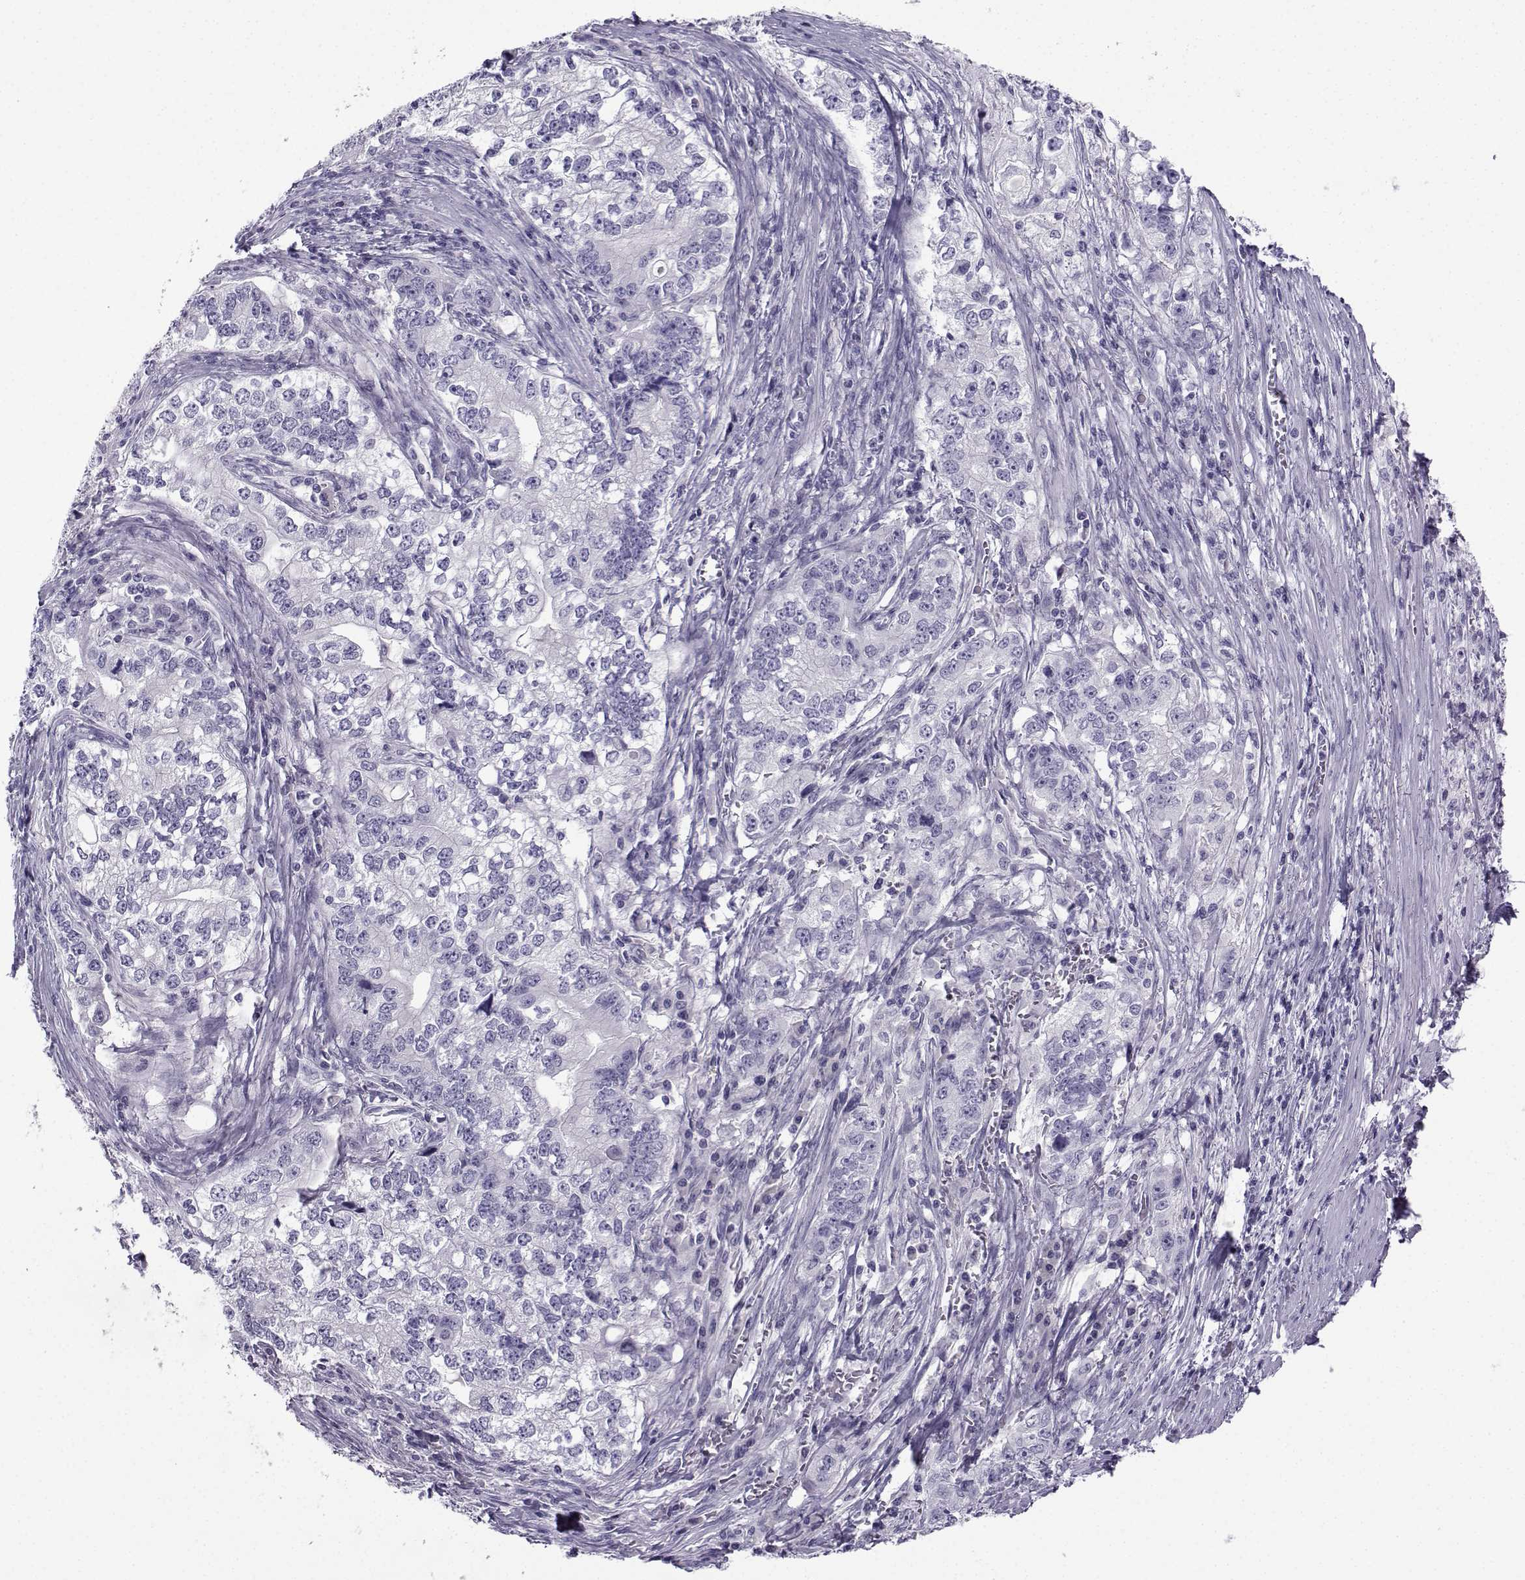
{"staining": {"intensity": "negative", "quantity": "none", "location": "none"}, "tissue": "stomach cancer", "cell_type": "Tumor cells", "image_type": "cancer", "snomed": [{"axis": "morphology", "description": "Adenocarcinoma, NOS"}, {"axis": "topography", "description": "Stomach, lower"}], "caption": "IHC of human adenocarcinoma (stomach) demonstrates no staining in tumor cells.", "gene": "ARMC2", "patient": {"sex": "female", "age": 72}}